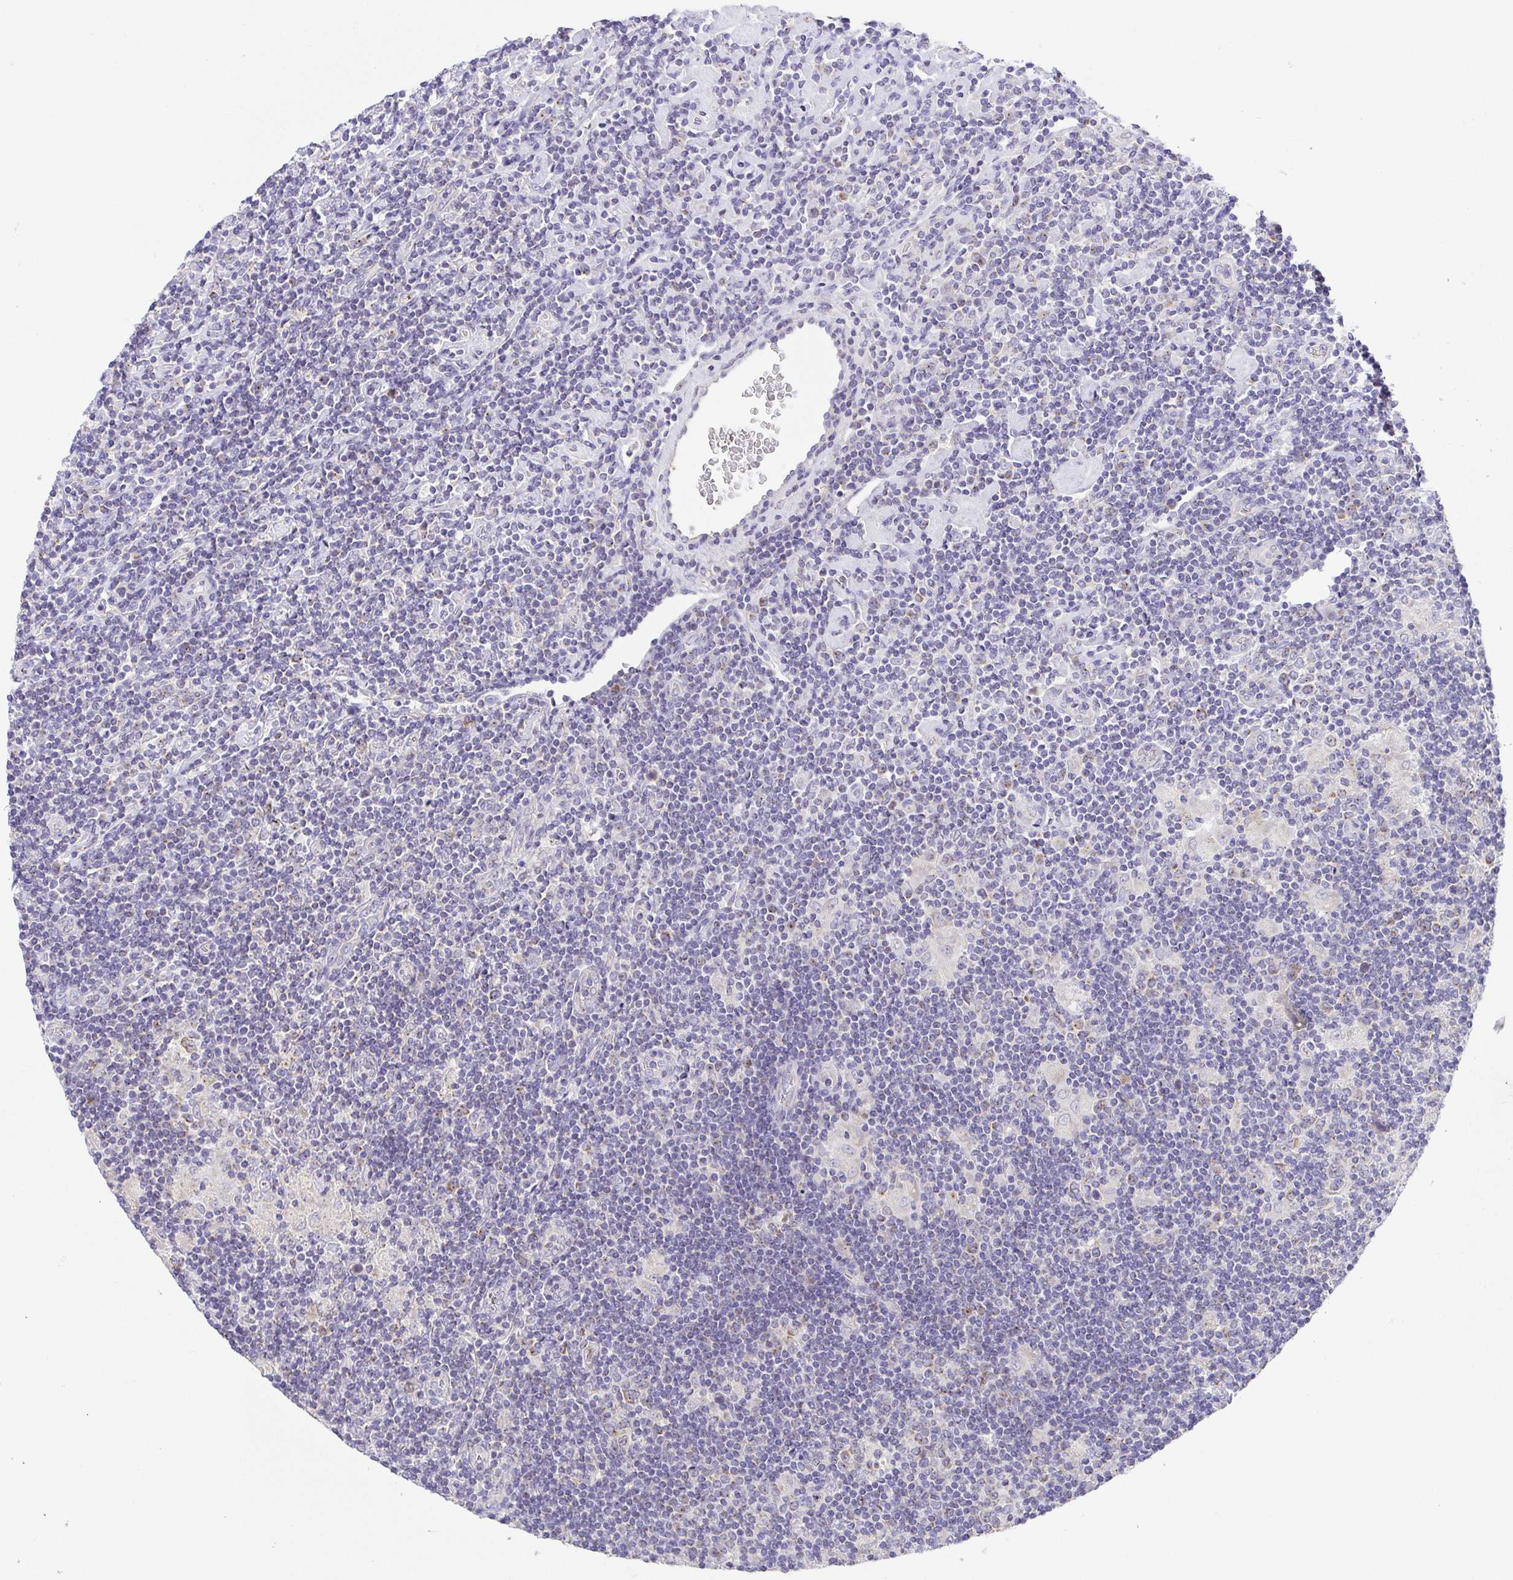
{"staining": {"intensity": "negative", "quantity": "none", "location": "none"}, "tissue": "lymphoma", "cell_type": "Tumor cells", "image_type": "cancer", "snomed": [{"axis": "morphology", "description": "Hodgkin's disease, NOS"}, {"axis": "topography", "description": "Lymph node"}], "caption": "Immunohistochemical staining of Hodgkin's disease displays no significant expression in tumor cells.", "gene": "SLC13A1", "patient": {"sex": "male", "age": 40}}